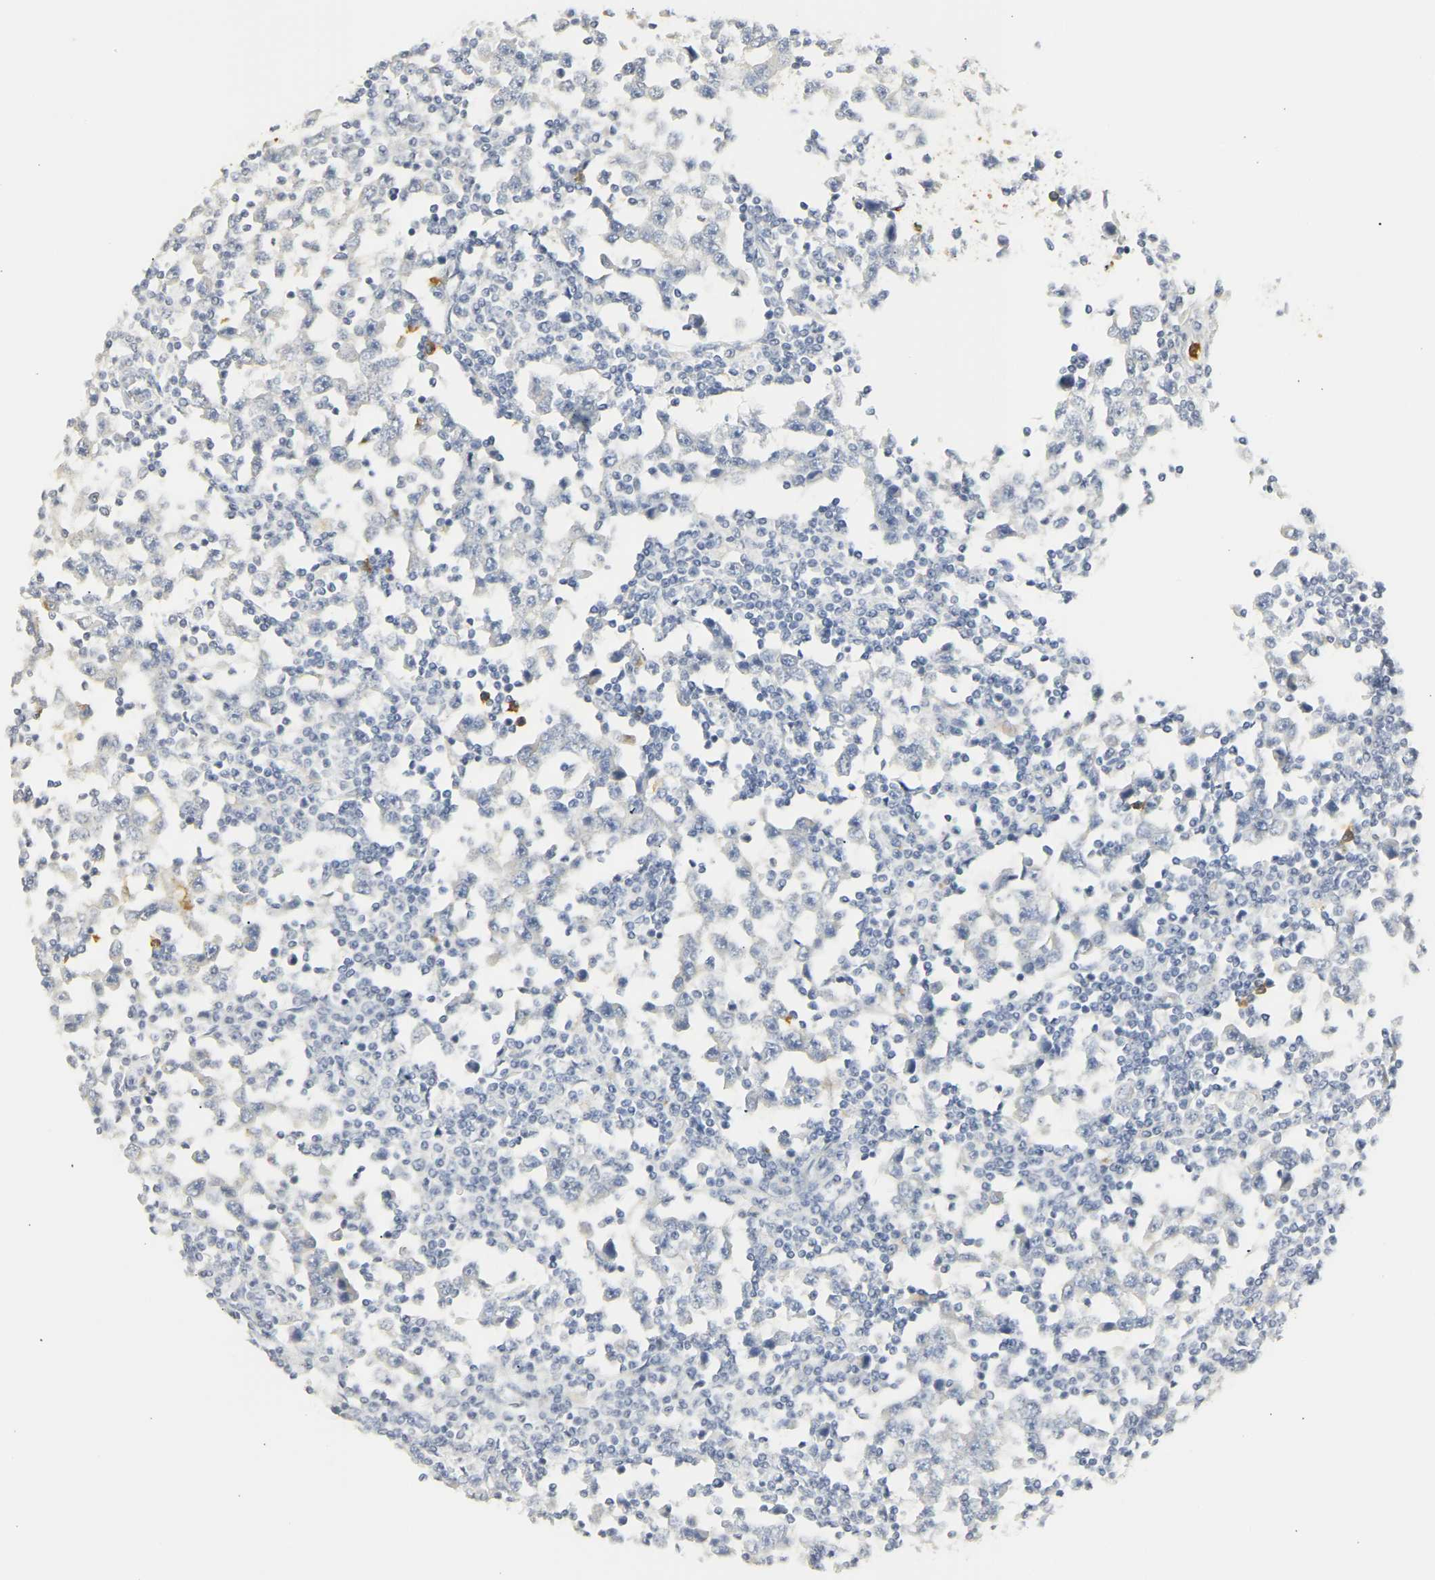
{"staining": {"intensity": "negative", "quantity": "none", "location": "none"}, "tissue": "testis cancer", "cell_type": "Tumor cells", "image_type": "cancer", "snomed": [{"axis": "morphology", "description": "Seminoma, NOS"}, {"axis": "topography", "description": "Testis"}], "caption": "A high-resolution histopathology image shows IHC staining of testis cancer (seminoma), which exhibits no significant positivity in tumor cells.", "gene": "CEACAM5", "patient": {"sex": "male", "age": 65}}